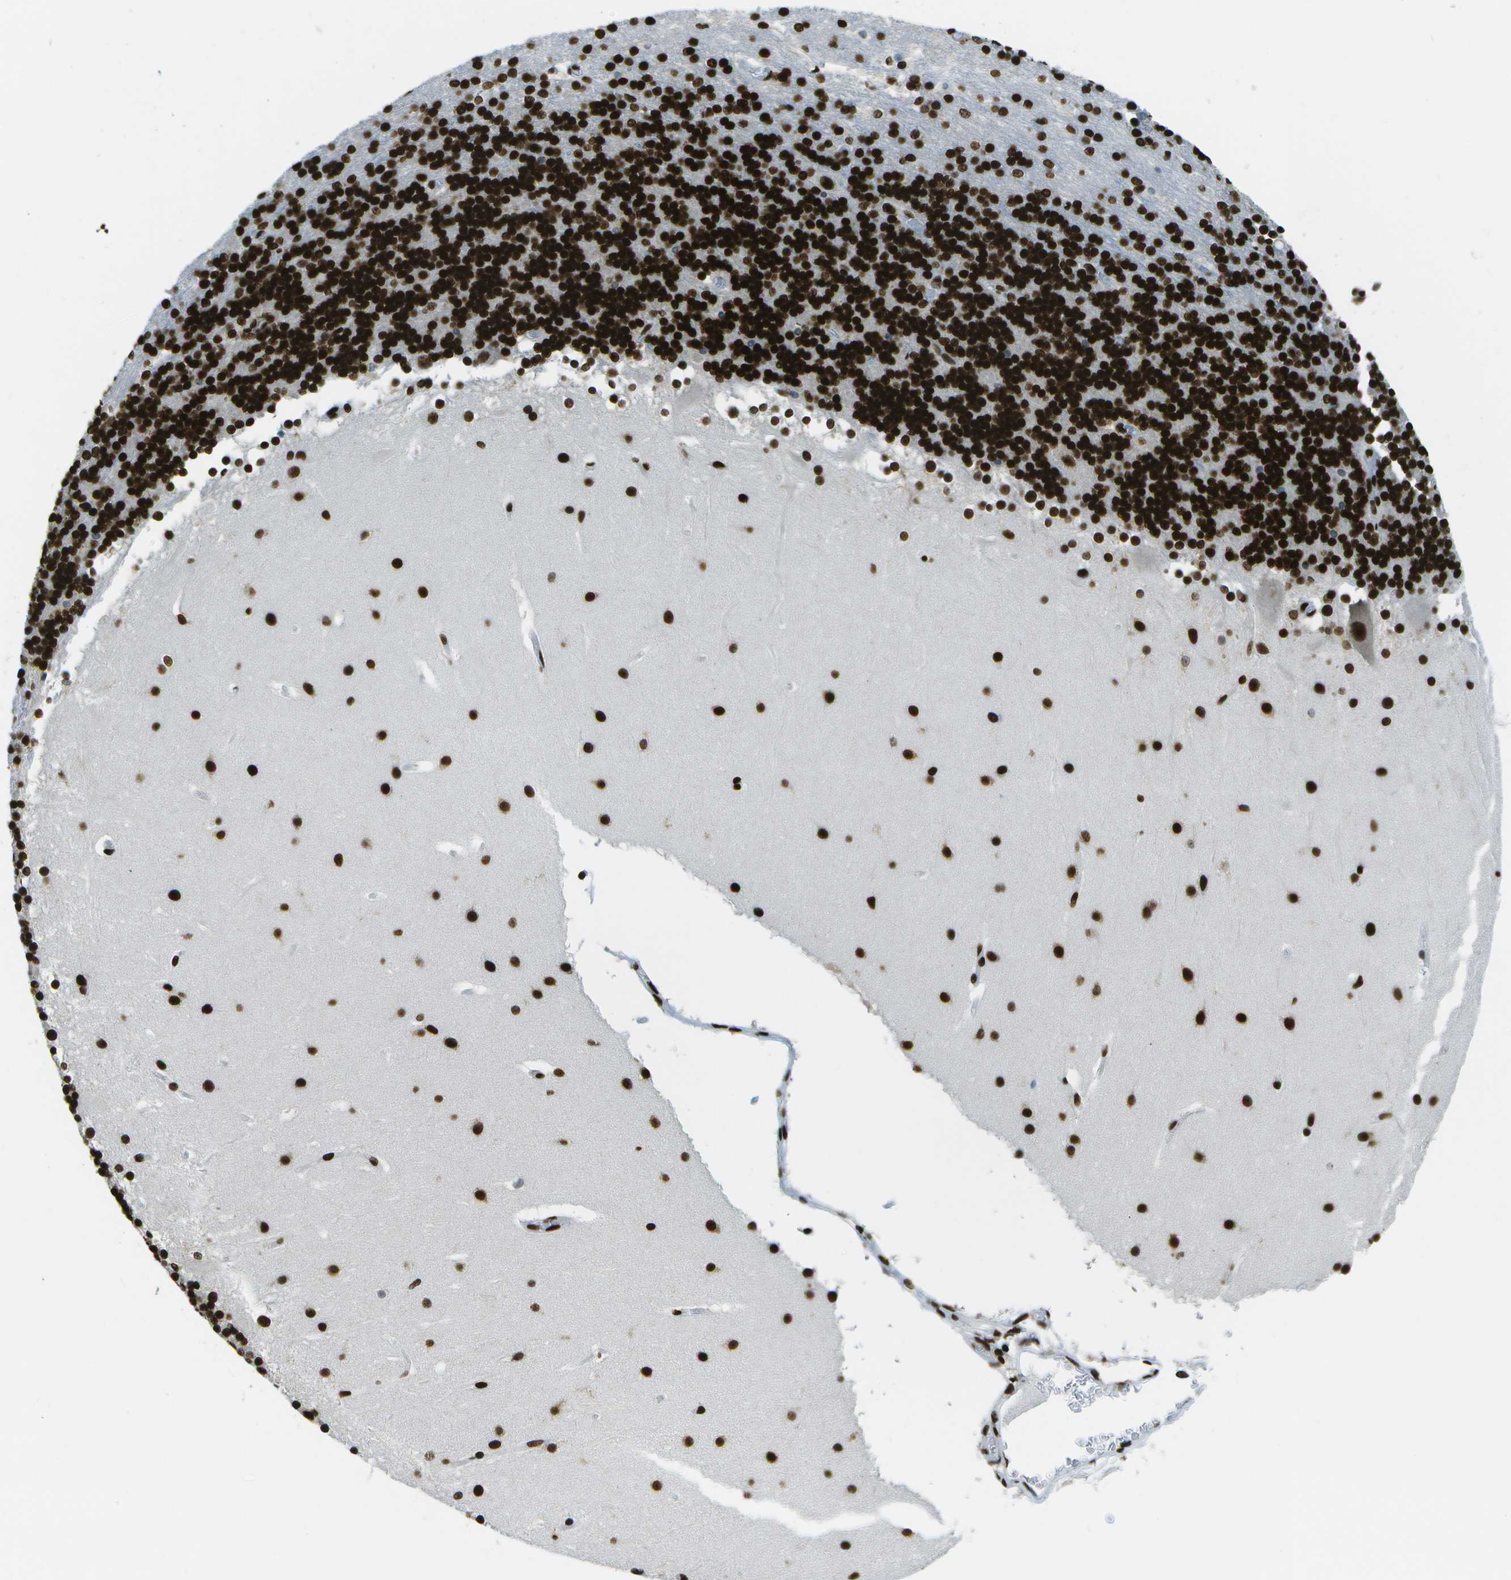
{"staining": {"intensity": "strong", "quantity": ">75%", "location": "nuclear"}, "tissue": "cerebellum", "cell_type": "Cells in granular layer", "image_type": "normal", "snomed": [{"axis": "morphology", "description": "Normal tissue, NOS"}, {"axis": "topography", "description": "Cerebellum"}], "caption": "Protein expression analysis of unremarkable human cerebellum reveals strong nuclear staining in about >75% of cells in granular layer. (DAB IHC with brightfield microscopy, high magnification).", "gene": "GLYR1", "patient": {"sex": "female", "age": 19}}